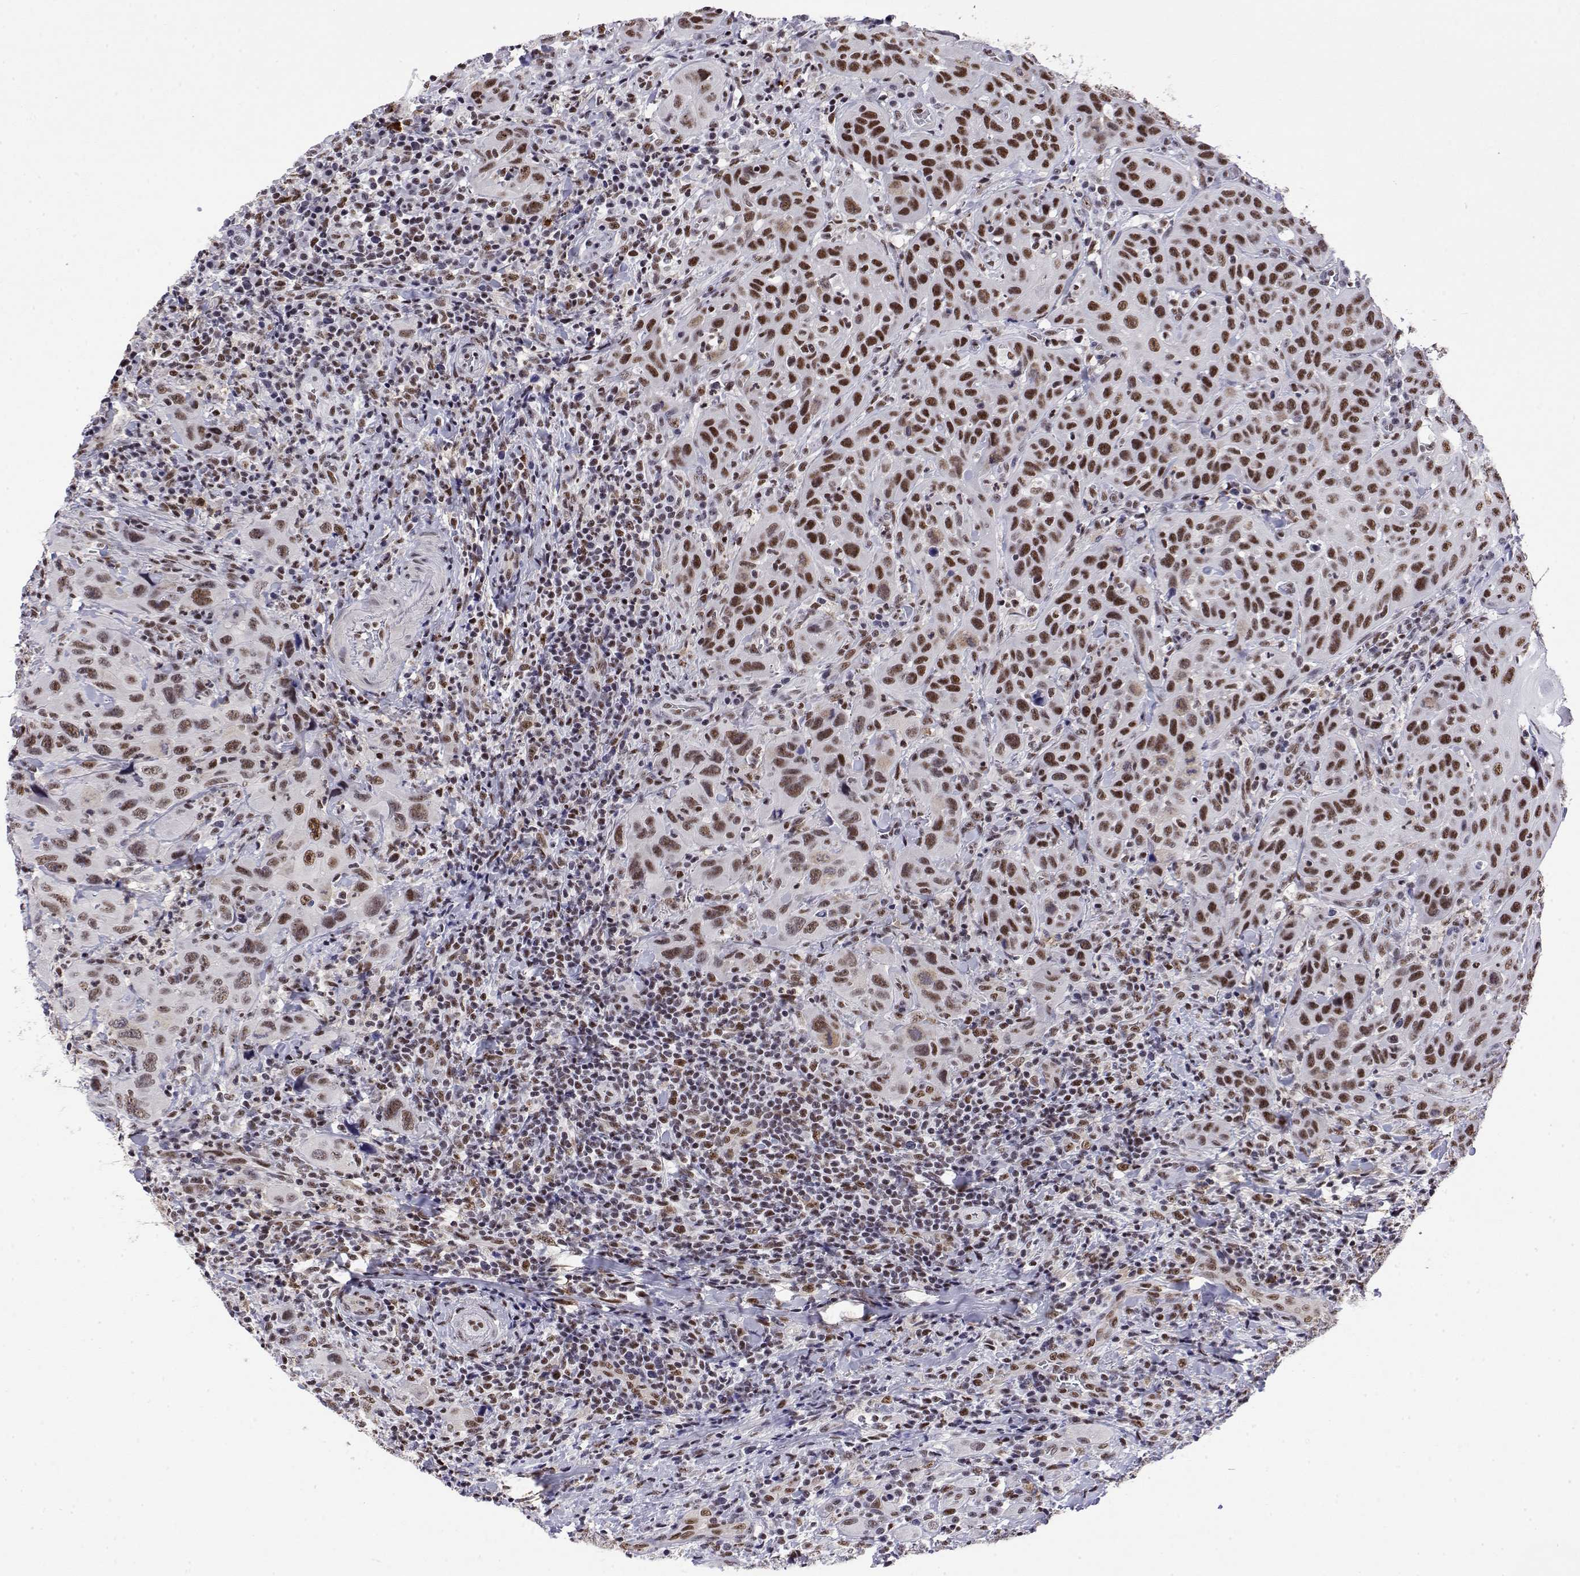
{"staining": {"intensity": "strong", "quantity": ">75%", "location": "nuclear"}, "tissue": "head and neck cancer", "cell_type": "Tumor cells", "image_type": "cancer", "snomed": [{"axis": "morphology", "description": "Normal tissue, NOS"}, {"axis": "morphology", "description": "Squamous cell carcinoma, NOS"}, {"axis": "topography", "description": "Oral tissue"}, {"axis": "topography", "description": "Tounge, NOS"}, {"axis": "topography", "description": "Head-Neck"}], "caption": "Protein expression by immunohistochemistry reveals strong nuclear expression in about >75% of tumor cells in head and neck cancer (squamous cell carcinoma).", "gene": "POLDIP3", "patient": {"sex": "male", "age": 62}}